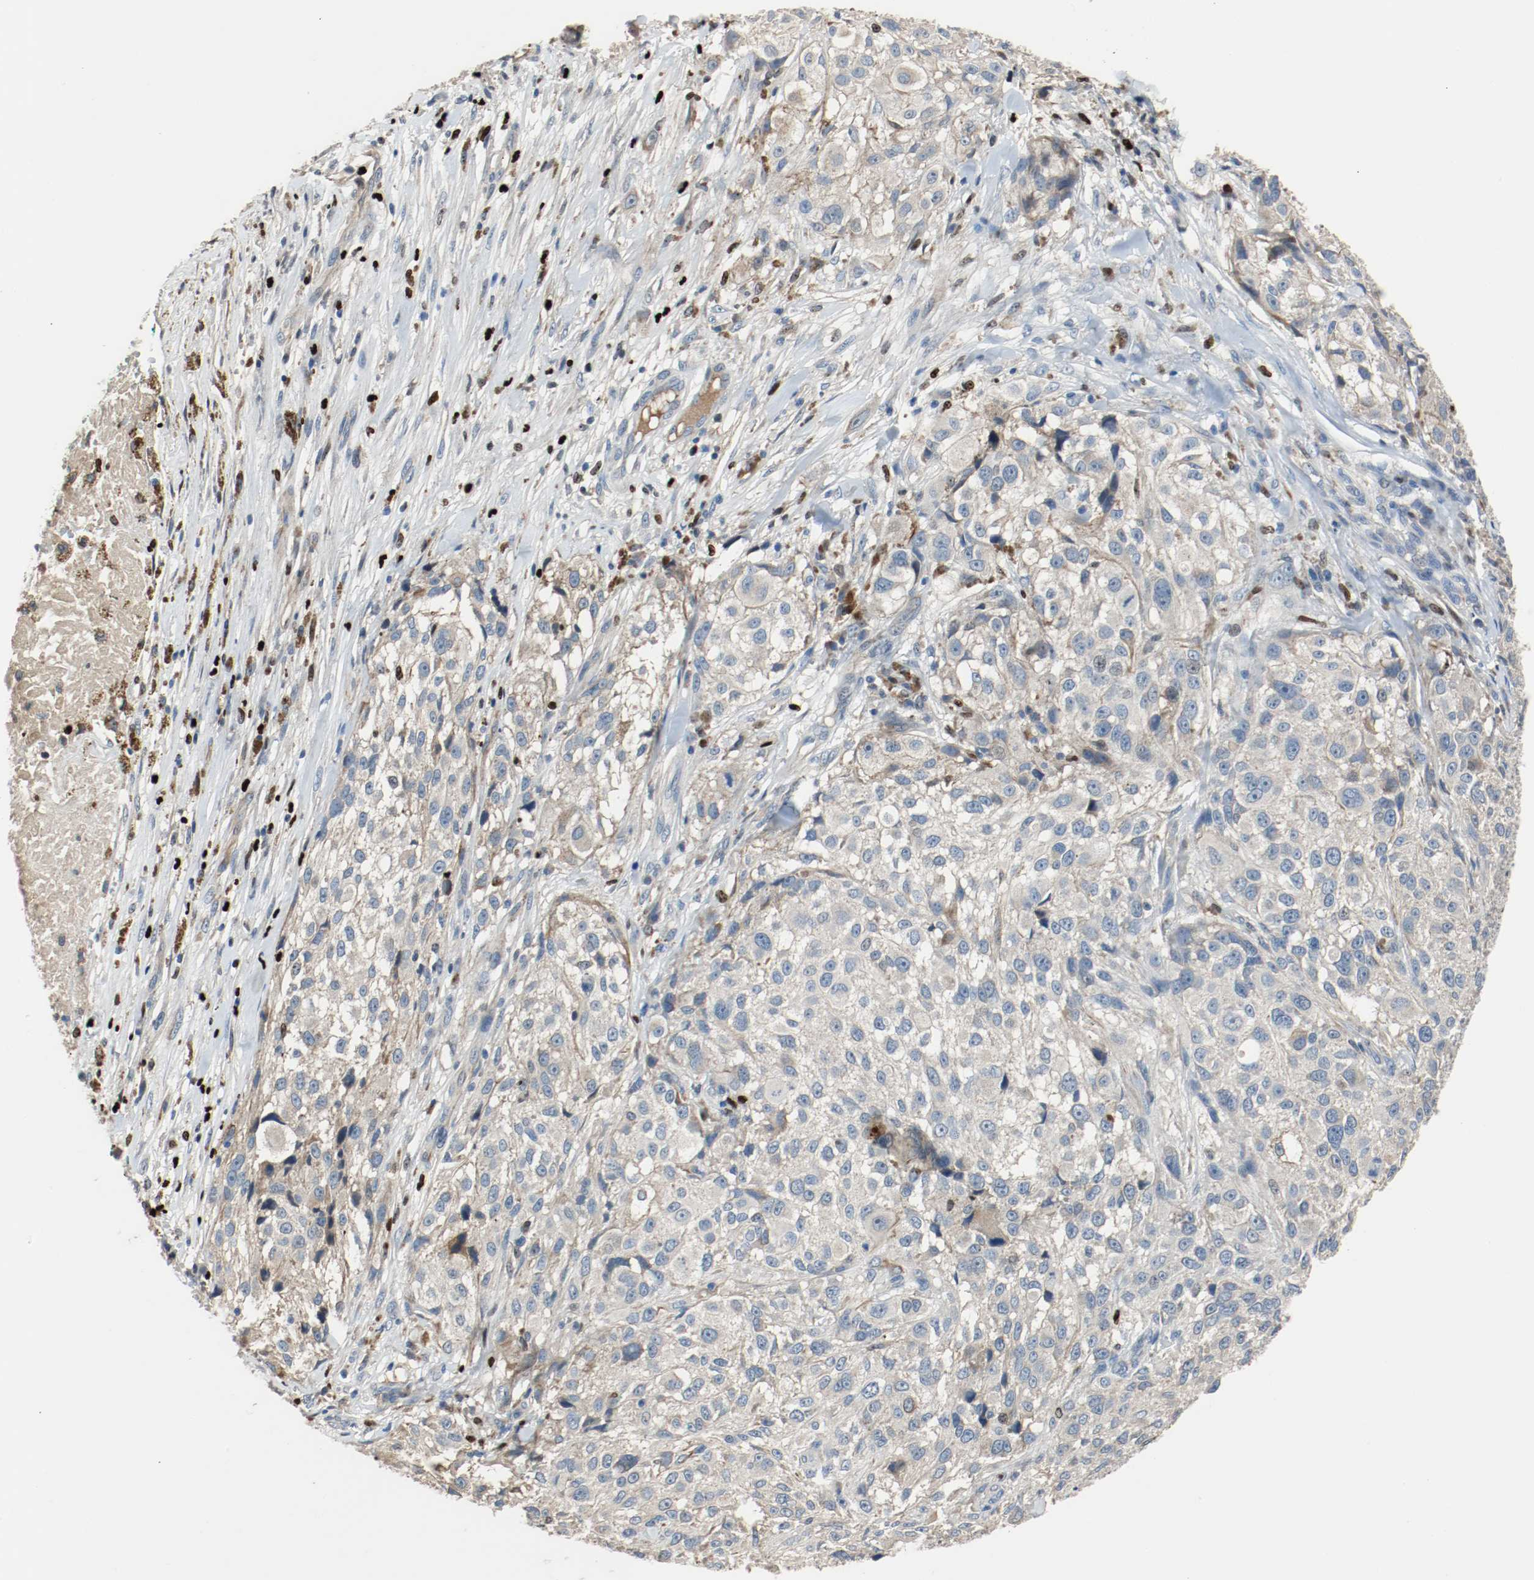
{"staining": {"intensity": "weak", "quantity": "<25%", "location": "cytoplasmic/membranous"}, "tissue": "melanoma", "cell_type": "Tumor cells", "image_type": "cancer", "snomed": [{"axis": "morphology", "description": "Necrosis, NOS"}, {"axis": "morphology", "description": "Malignant melanoma, NOS"}, {"axis": "topography", "description": "Skin"}], "caption": "IHC of human melanoma demonstrates no positivity in tumor cells.", "gene": "BLK", "patient": {"sex": "female", "age": 87}}